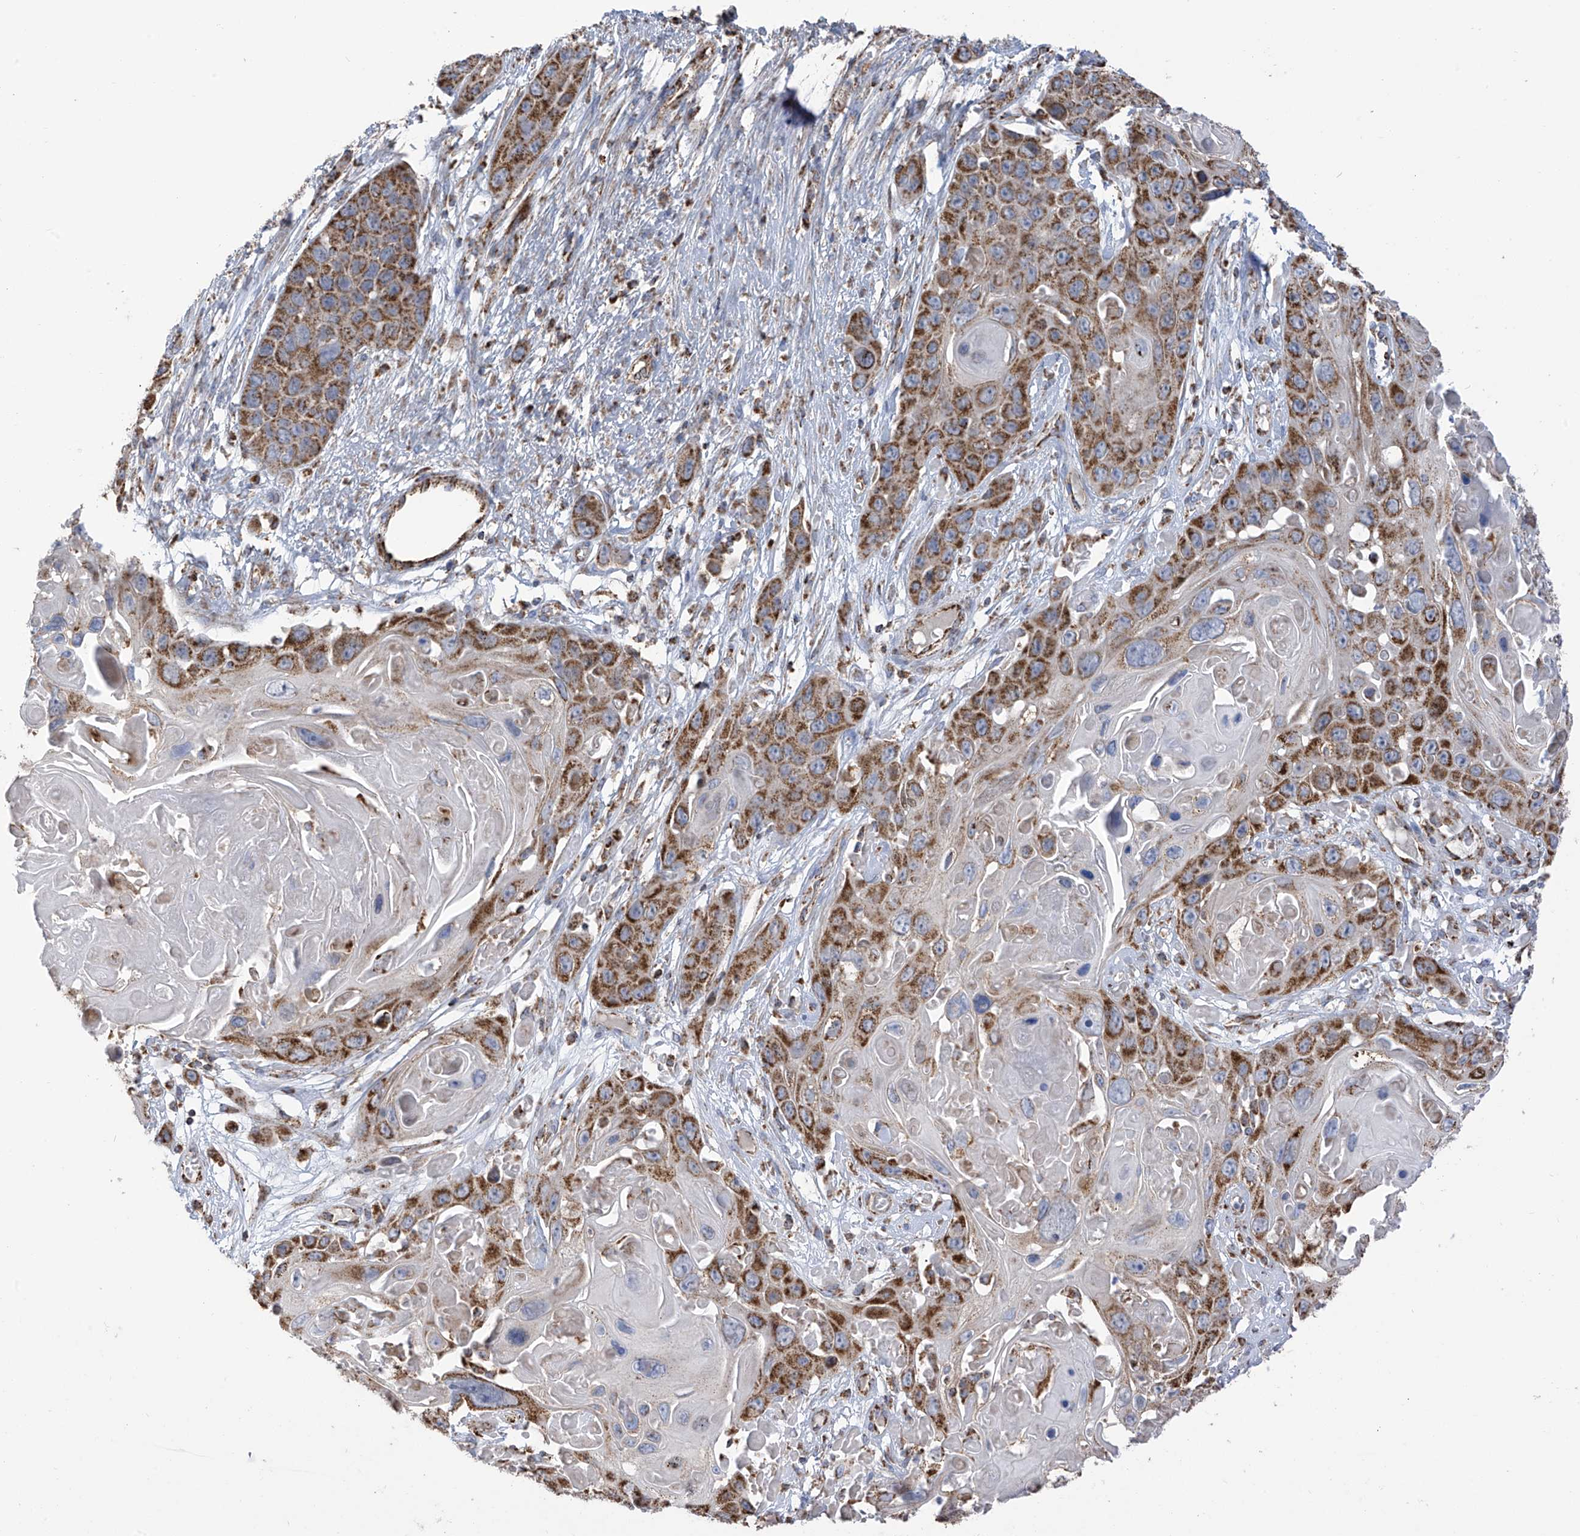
{"staining": {"intensity": "moderate", "quantity": ">75%", "location": "cytoplasmic/membranous"}, "tissue": "skin cancer", "cell_type": "Tumor cells", "image_type": "cancer", "snomed": [{"axis": "morphology", "description": "Squamous cell carcinoma, NOS"}, {"axis": "topography", "description": "Skin"}], "caption": "Human squamous cell carcinoma (skin) stained with a protein marker shows moderate staining in tumor cells.", "gene": "PNPT1", "patient": {"sex": "male", "age": 55}}